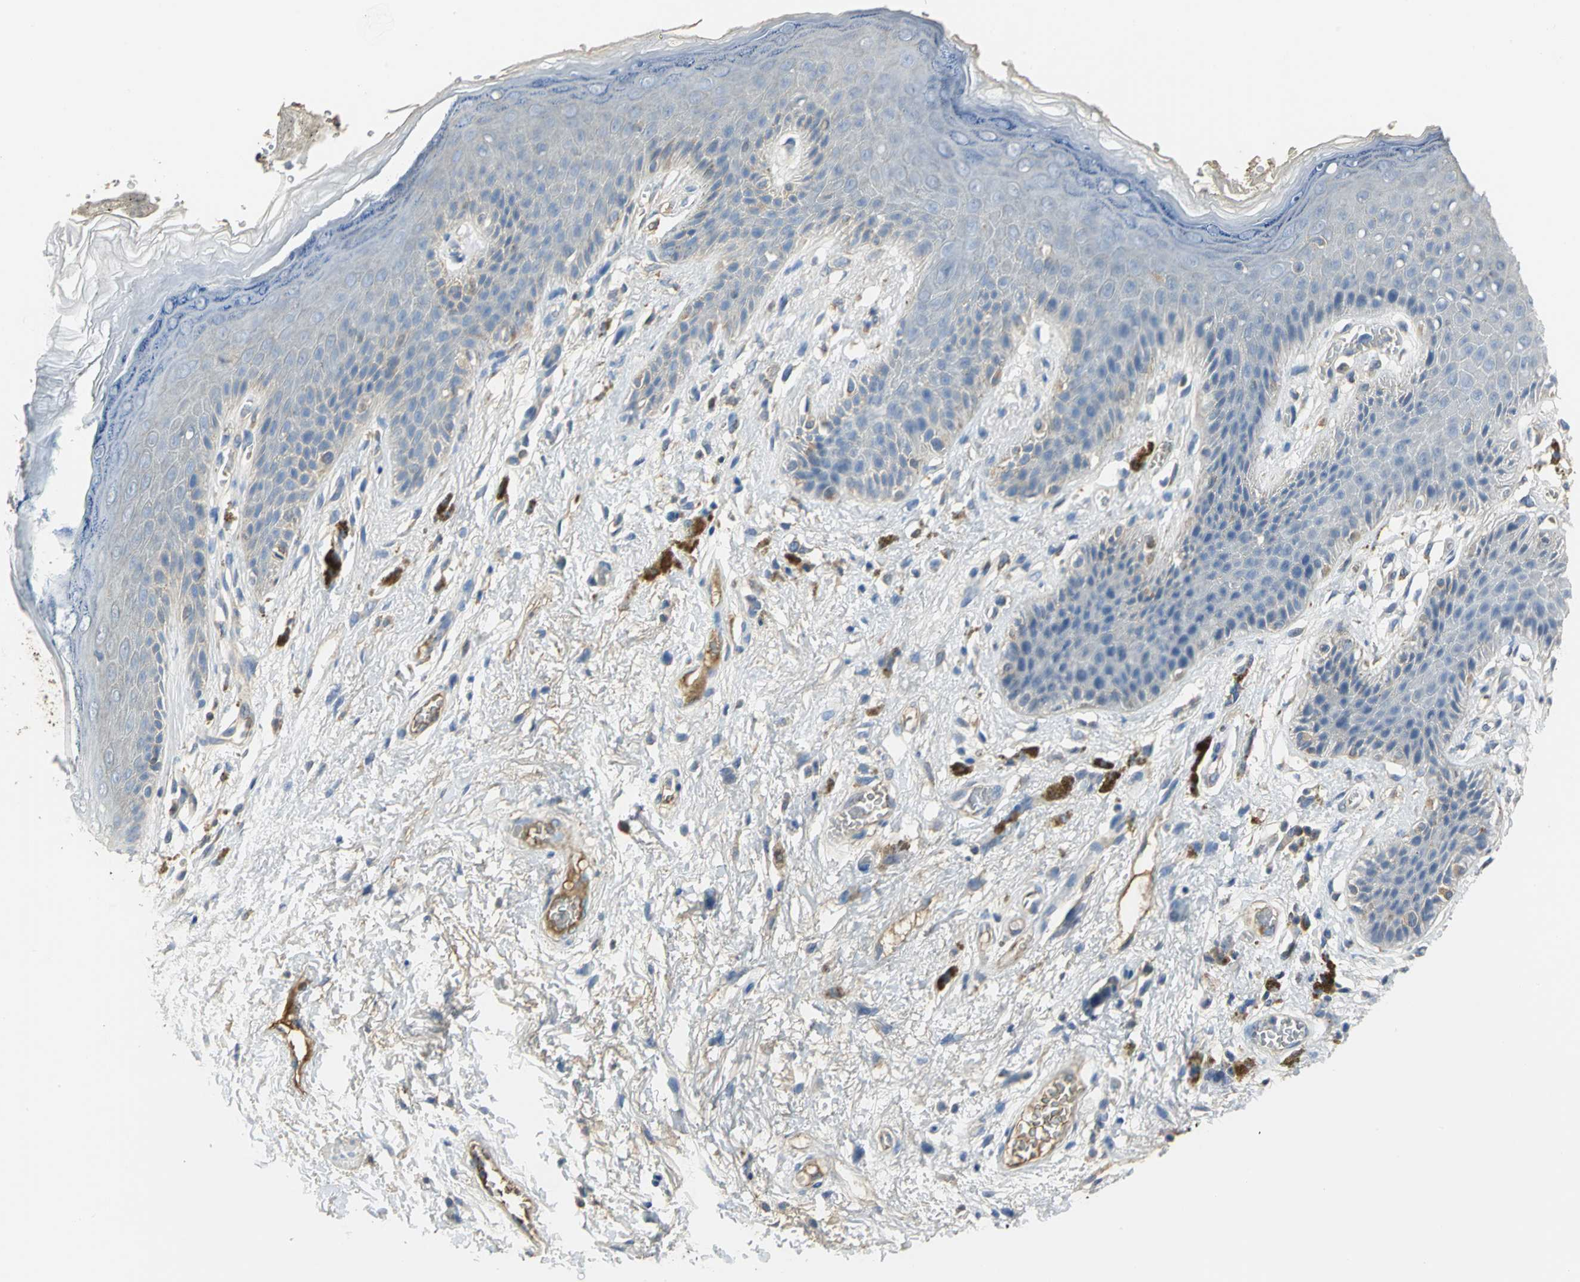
{"staining": {"intensity": "weak", "quantity": "25%-75%", "location": "cytoplasmic/membranous"}, "tissue": "skin", "cell_type": "Epidermal cells", "image_type": "normal", "snomed": [{"axis": "morphology", "description": "Normal tissue, NOS"}, {"axis": "topography", "description": "Anal"}], "caption": "Immunohistochemistry of benign skin shows low levels of weak cytoplasmic/membranous positivity in about 25%-75% of epidermal cells. The protein of interest is stained brown, and the nuclei are stained in blue (DAB IHC with brightfield microscopy, high magnification).", "gene": "GYG2", "patient": {"sex": "female", "age": 46}}